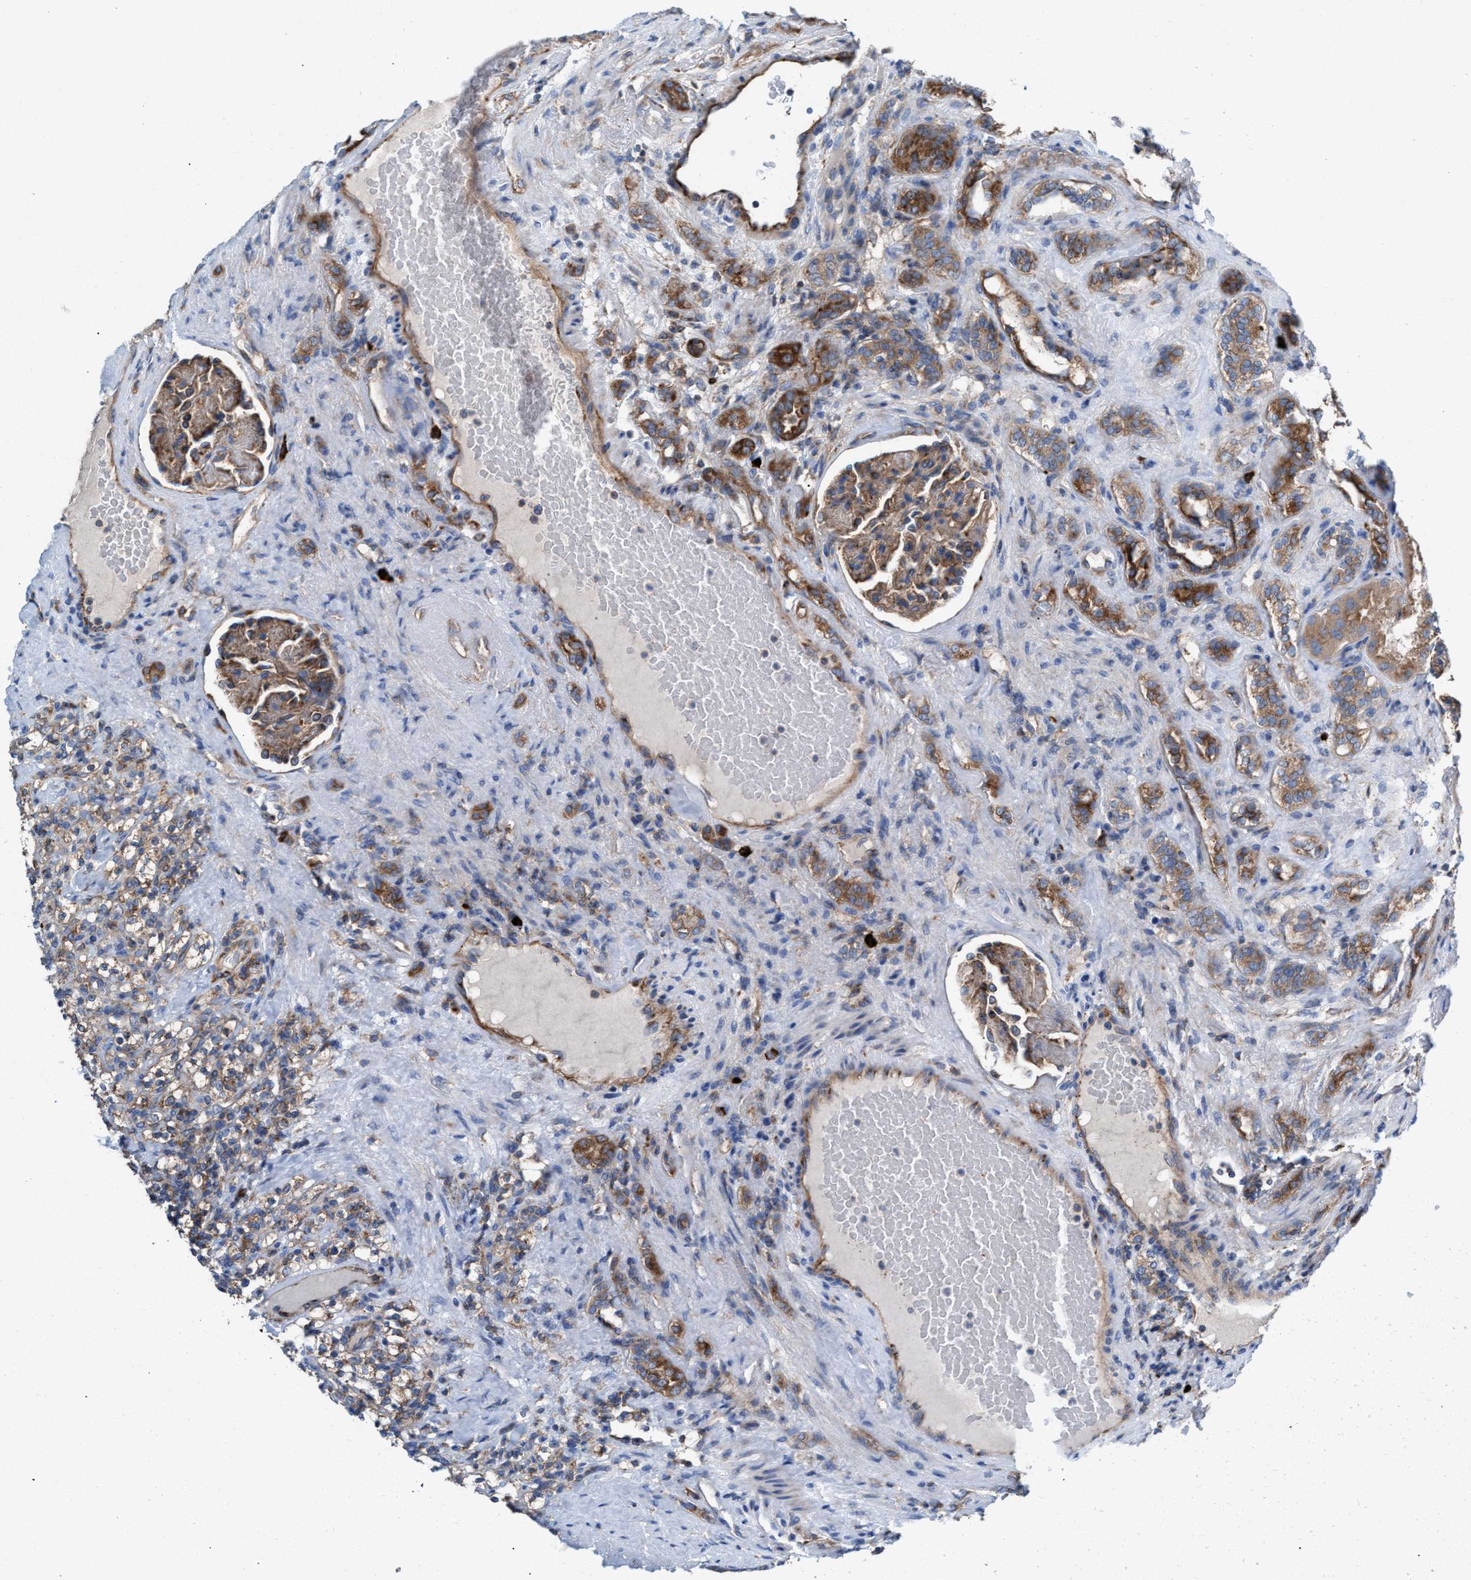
{"staining": {"intensity": "weak", "quantity": ">75%", "location": "cytoplasmic/membranous"}, "tissue": "renal cancer", "cell_type": "Tumor cells", "image_type": "cancer", "snomed": [{"axis": "morphology", "description": "Normal tissue, NOS"}, {"axis": "morphology", "description": "Adenocarcinoma, NOS"}, {"axis": "topography", "description": "Kidney"}], "caption": "Protein expression analysis of human adenocarcinoma (renal) reveals weak cytoplasmic/membranous expression in about >75% of tumor cells. (Stains: DAB (3,3'-diaminobenzidine) in brown, nuclei in blue, Microscopy: brightfield microscopy at high magnification).", "gene": "NYAP1", "patient": {"sex": "female", "age": 72}}